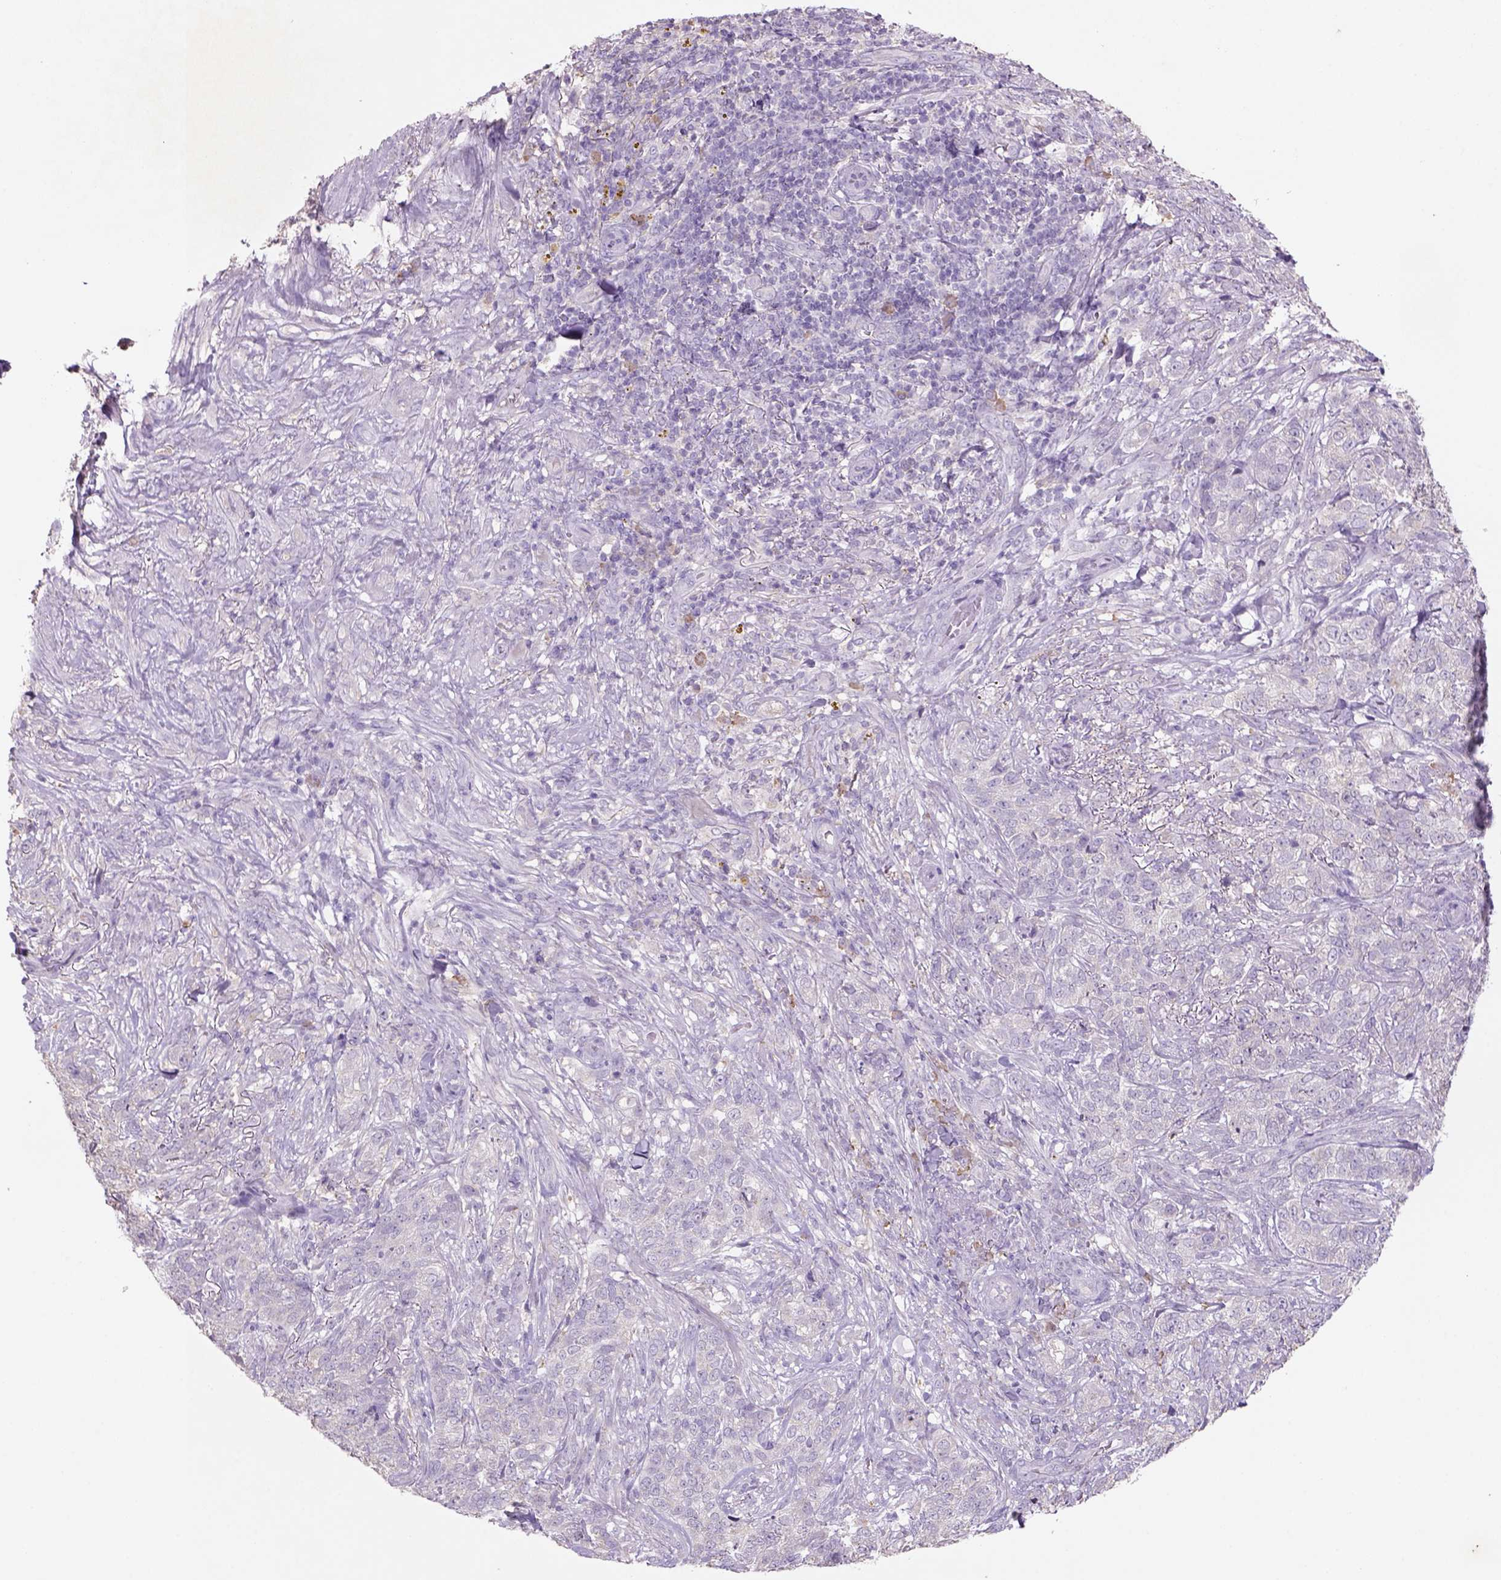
{"staining": {"intensity": "negative", "quantity": "none", "location": "none"}, "tissue": "skin cancer", "cell_type": "Tumor cells", "image_type": "cancer", "snomed": [{"axis": "morphology", "description": "Basal cell carcinoma"}, {"axis": "topography", "description": "Skin"}], "caption": "High power microscopy histopathology image of an IHC histopathology image of skin basal cell carcinoma, revealing no significant expression in tumor cells.", "gene": "NAALAD2", "patient": {"sex": "female", "age": 69}}